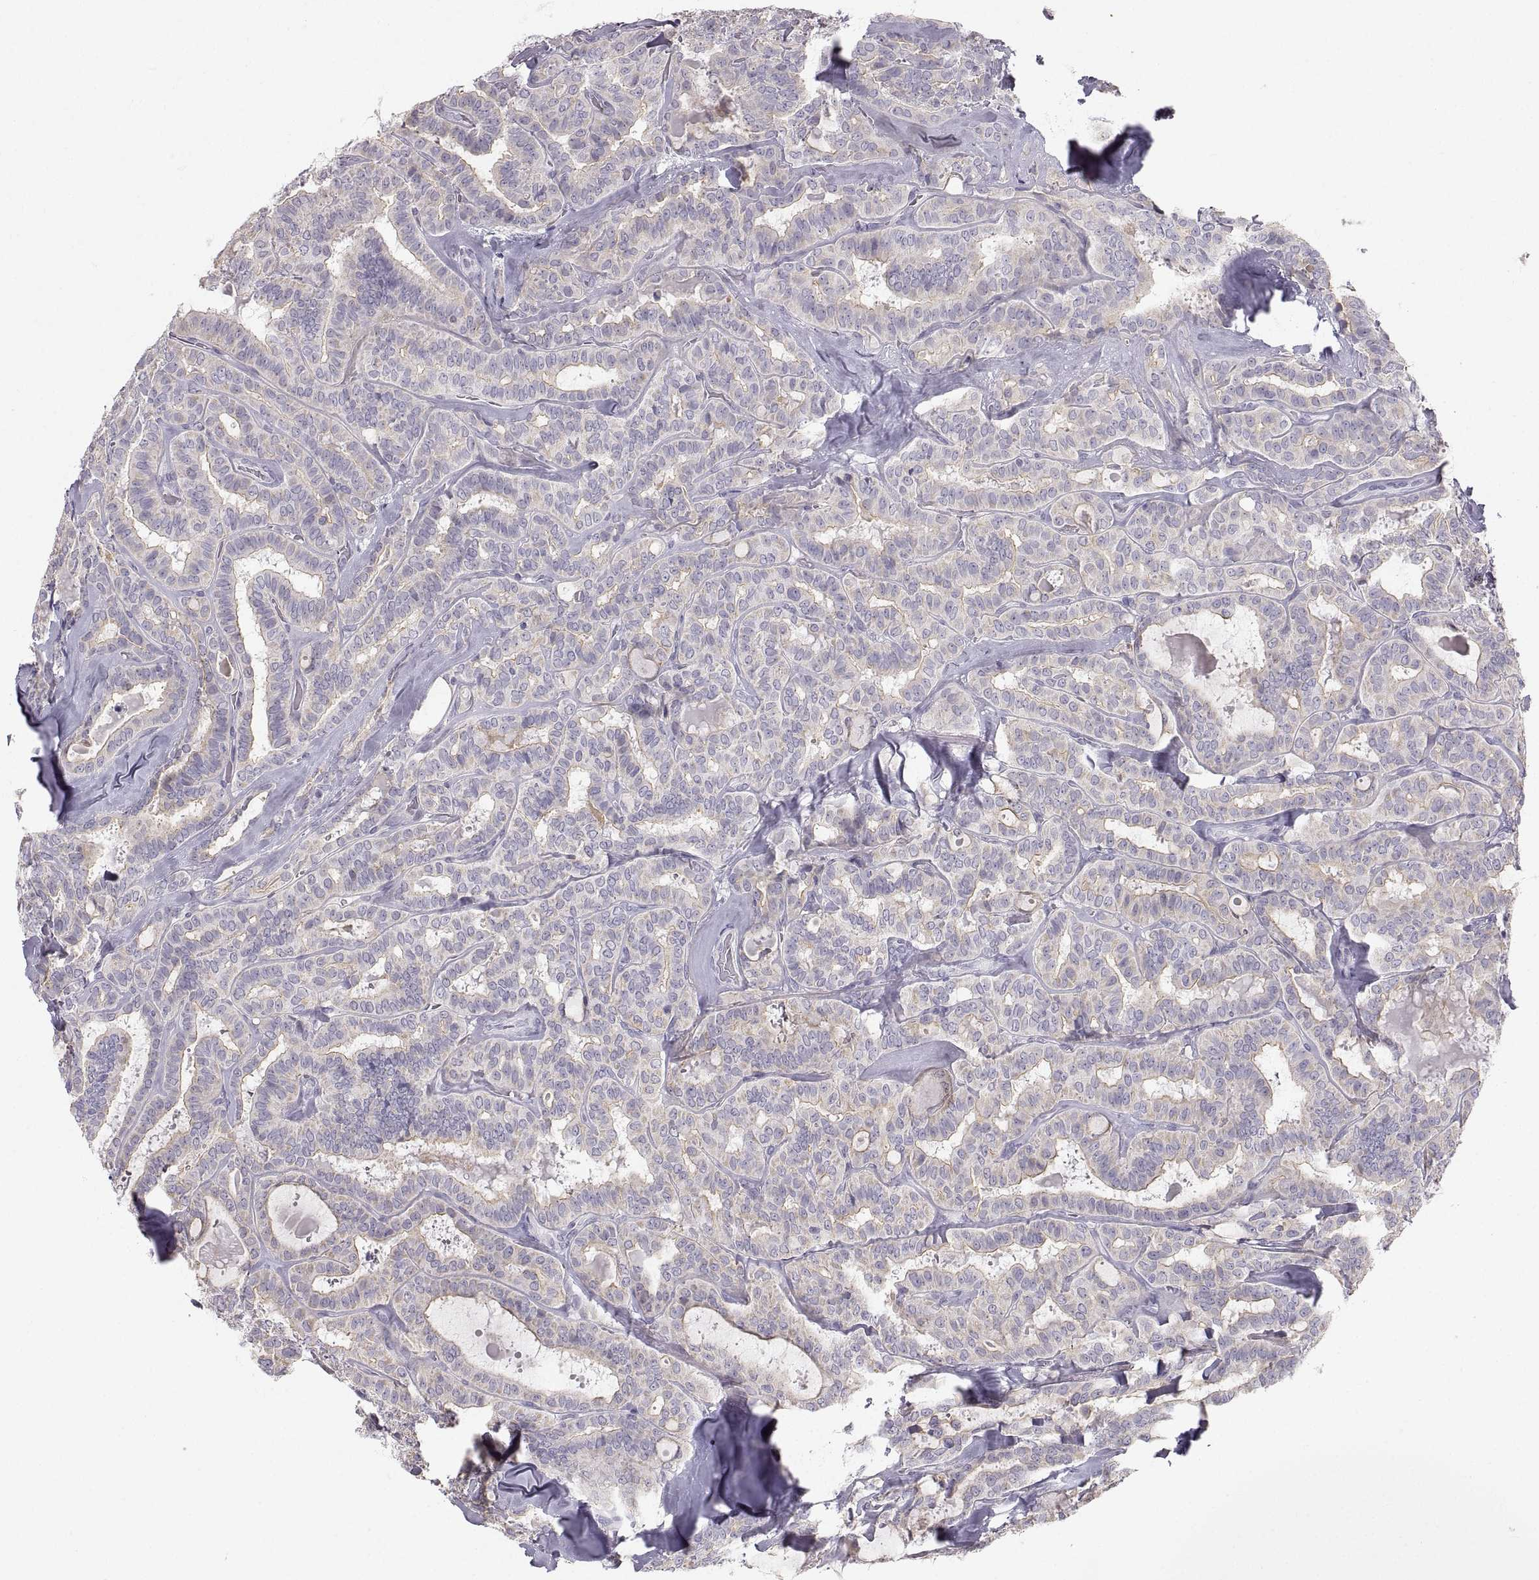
{"staining": {"intensity": "weak", "quantity": "25%-75%", "location": "cytoplasmic/membranous"}, "tissue": "thyroid cancer", "cell_type": "Tumor cells", "image_type": "cancer", "snomed": [{"axis": "morphology", "description": "Papillary adenocarcinoma, NOS"}, {"axis": "topography", "description": "Thyroid gland"}], "caption": "Immunohistochemistry (IHC) staining of thyroid cancer, which exhibits low levels of weak cytoplasmic/membranous expression in approximately 25%-75% of tumor cells indicating weak cytoplasmic/membranous protein staining. The staining was performed using DAB (3,3'-diaminobenzidine) (brown) for protein detection and nuclei were counterstained in hematoxylin (blue).", "gene": "ZNF185", "patient": {"sex": "female", "age": 39}}